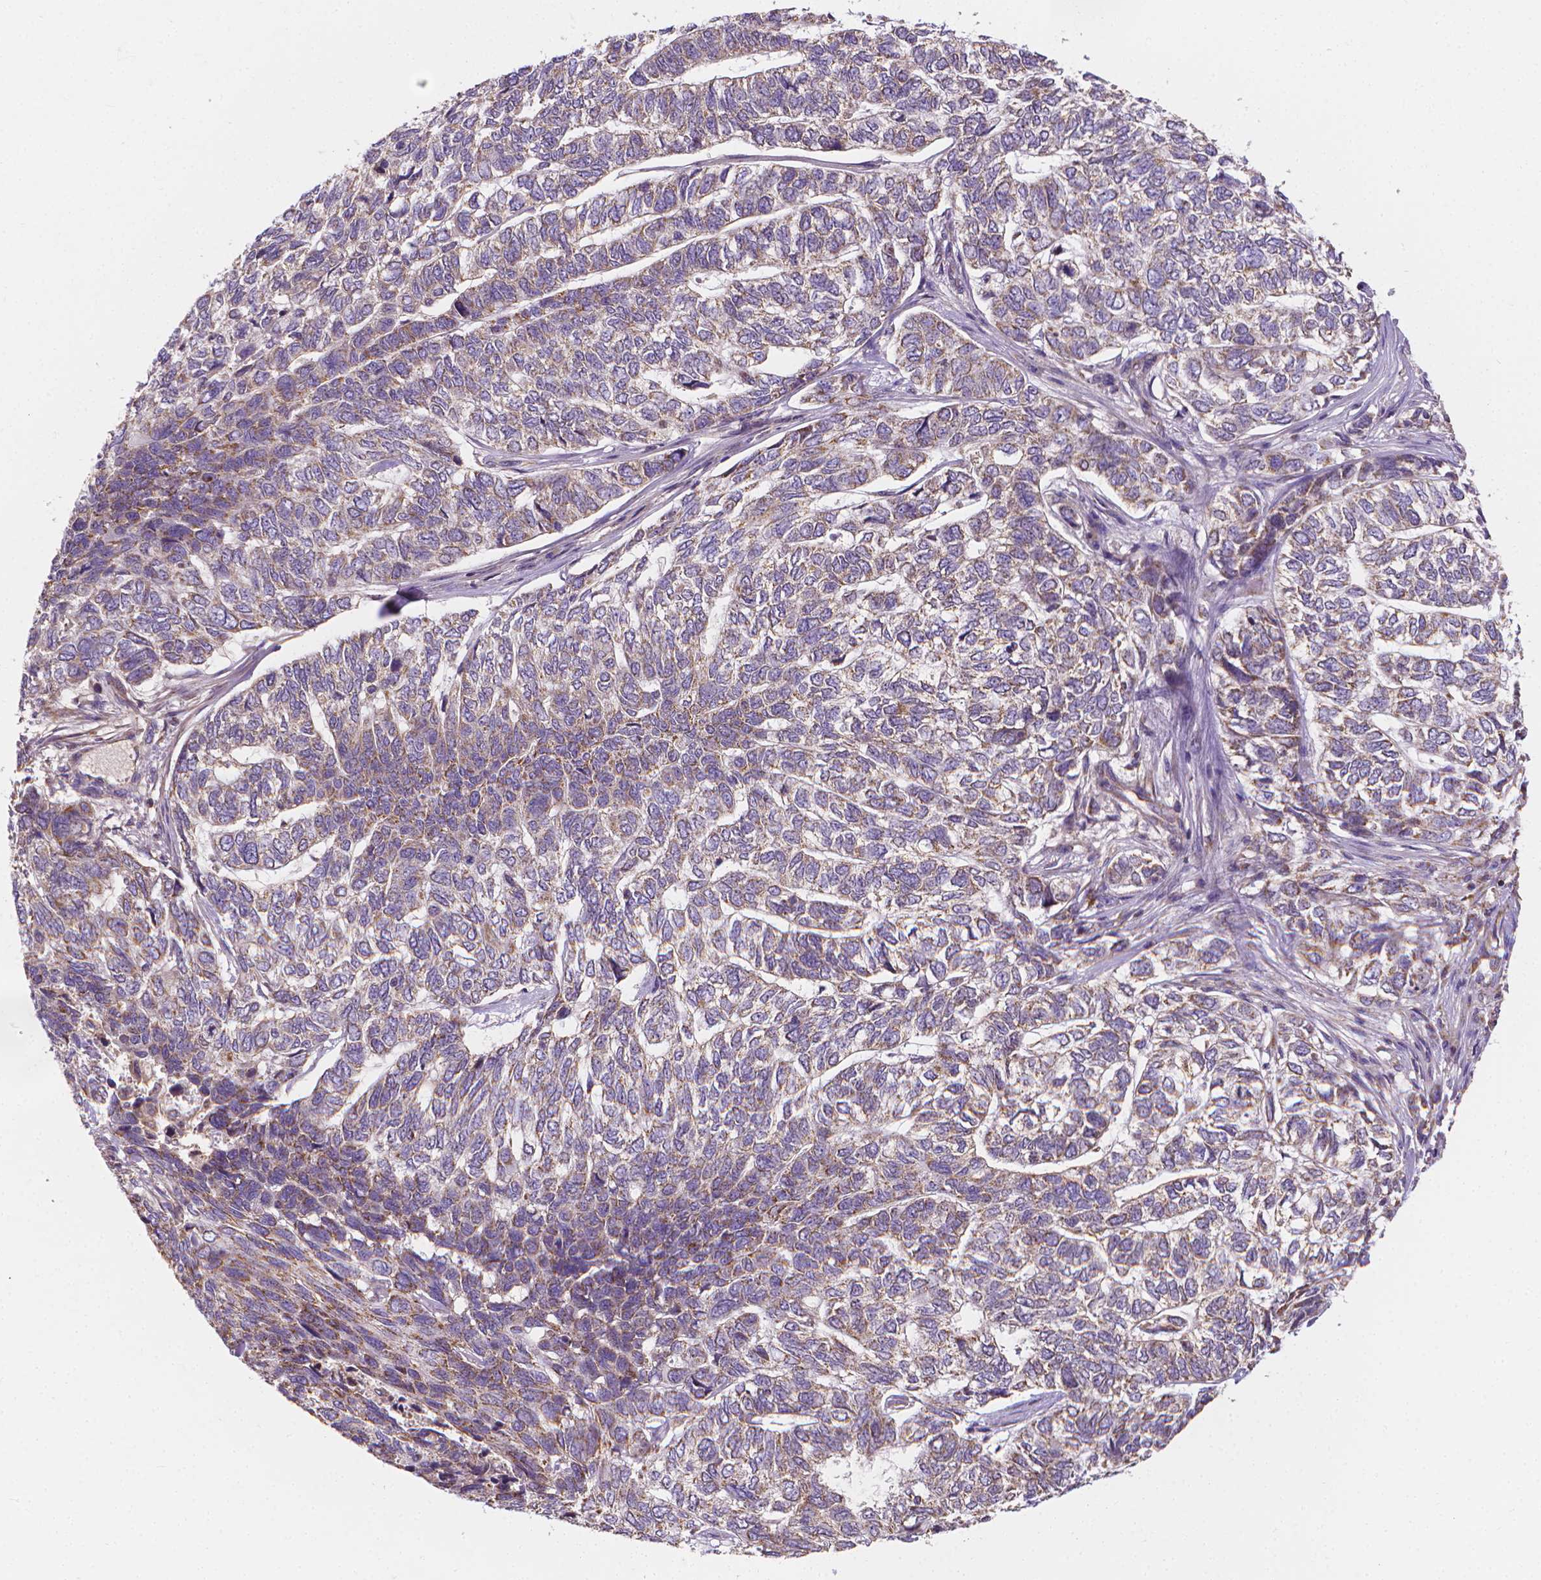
{"staining": {"intensity": "weak", "quantity": "25%-75%", "location": "cytoplasmic/membranous"}, "tissue": "skin cancer", "cell_type": "Tumor cells", "image_type": "cancer", "snomed": [{"axis": "morphology", "description": "Basal cell carcinoma"}, {"axis": "topography", "description": "Skin"}], "caption": "High-power microscopy captured an IHC histopathology image of skin cancer, revealing weak cytoplasmic/membranous expression in about 25%-75% of tumor cells.", "gene": "SNCAIP", "patient": {"sex": "female", "age": 65}}